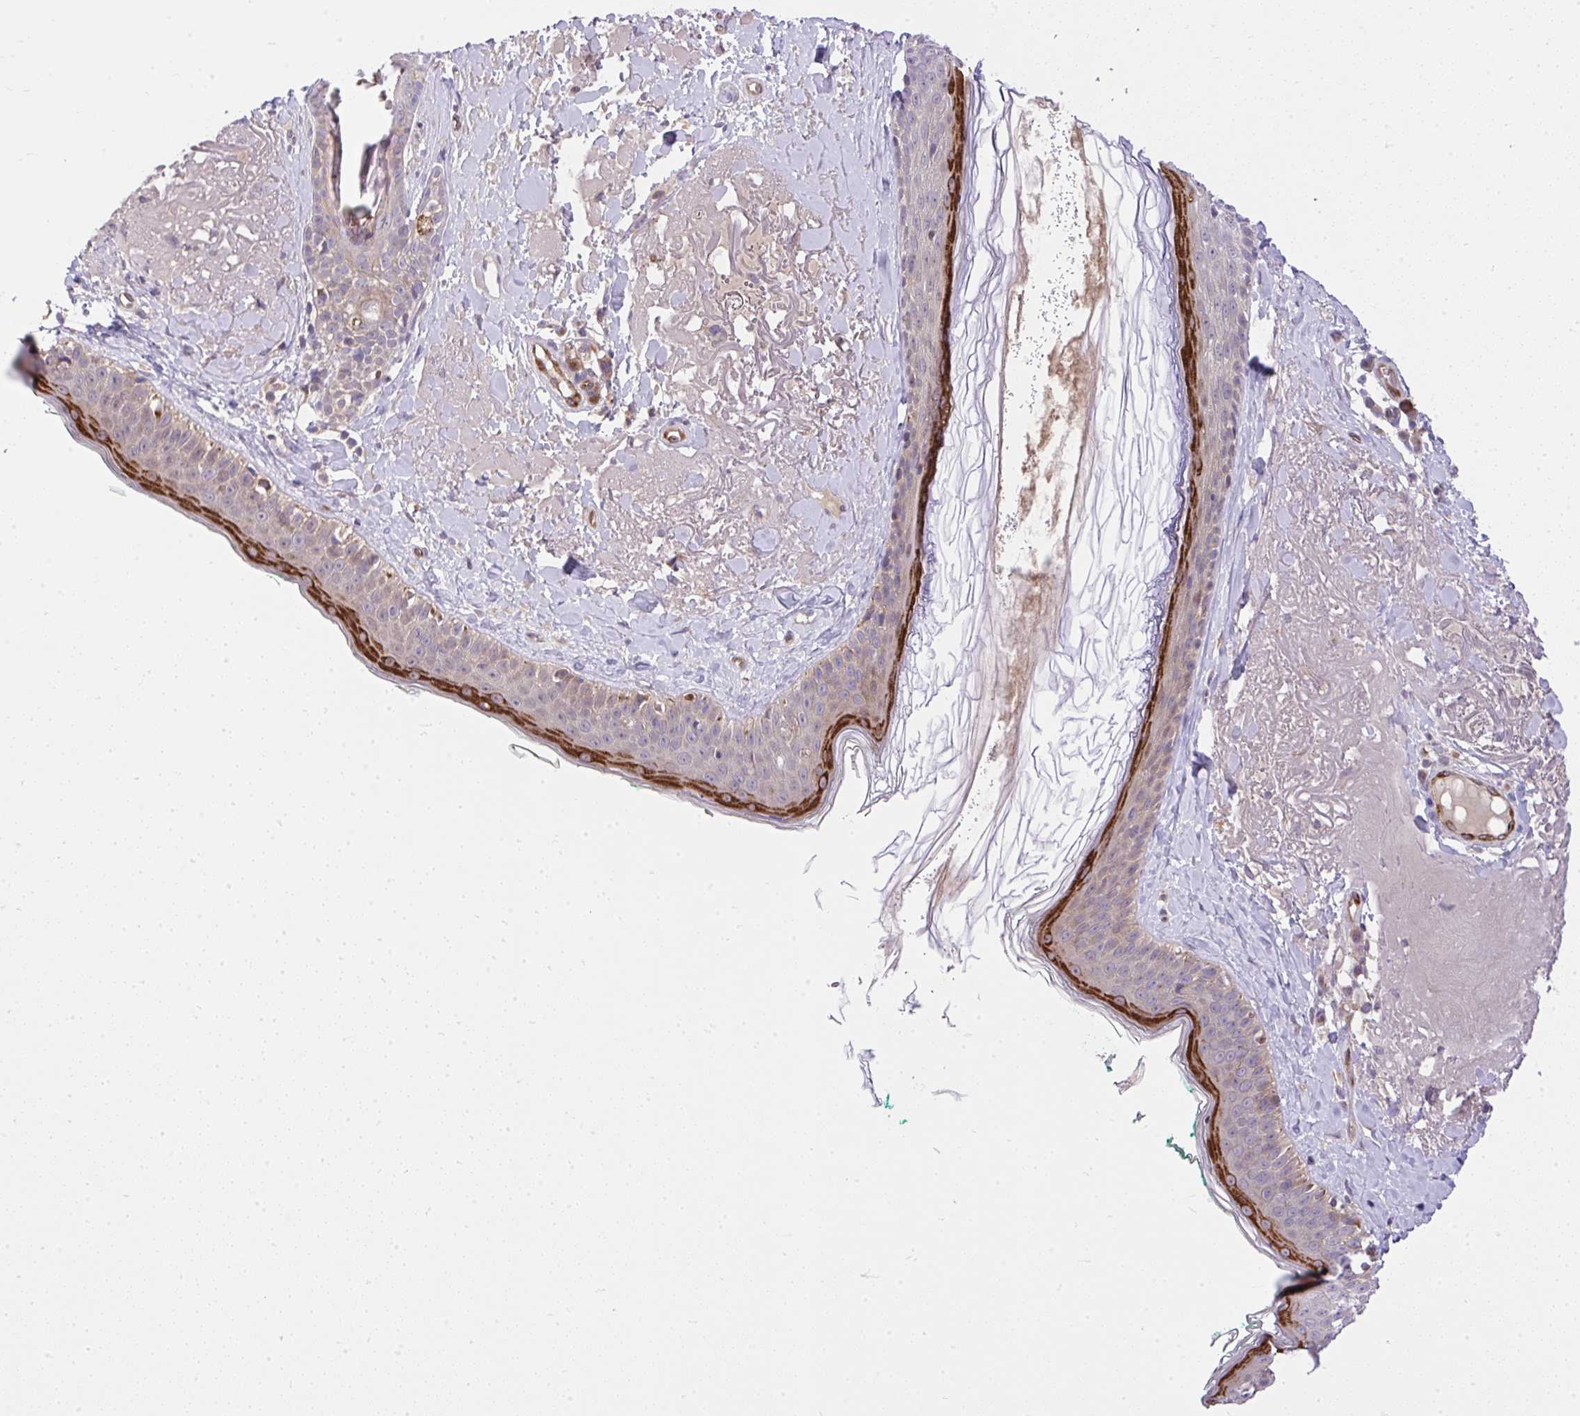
{"staining": {"intensity": "negative", "quantity": "none", "location": "none"}, "tissue": "skin", "cell_type": "Fibroblasts", "image_type": "normal", "snomed": [{"axis": "morphology", "description": "Normal tissue, NOS"}, {"axis": "topography", "description": "Skin"}], "caption": "Immunohistochemistry of normal human skin displays no staining in fibroblasts.", "gene": "CHIA", "patient": {"sex": "male", "age": 73}}